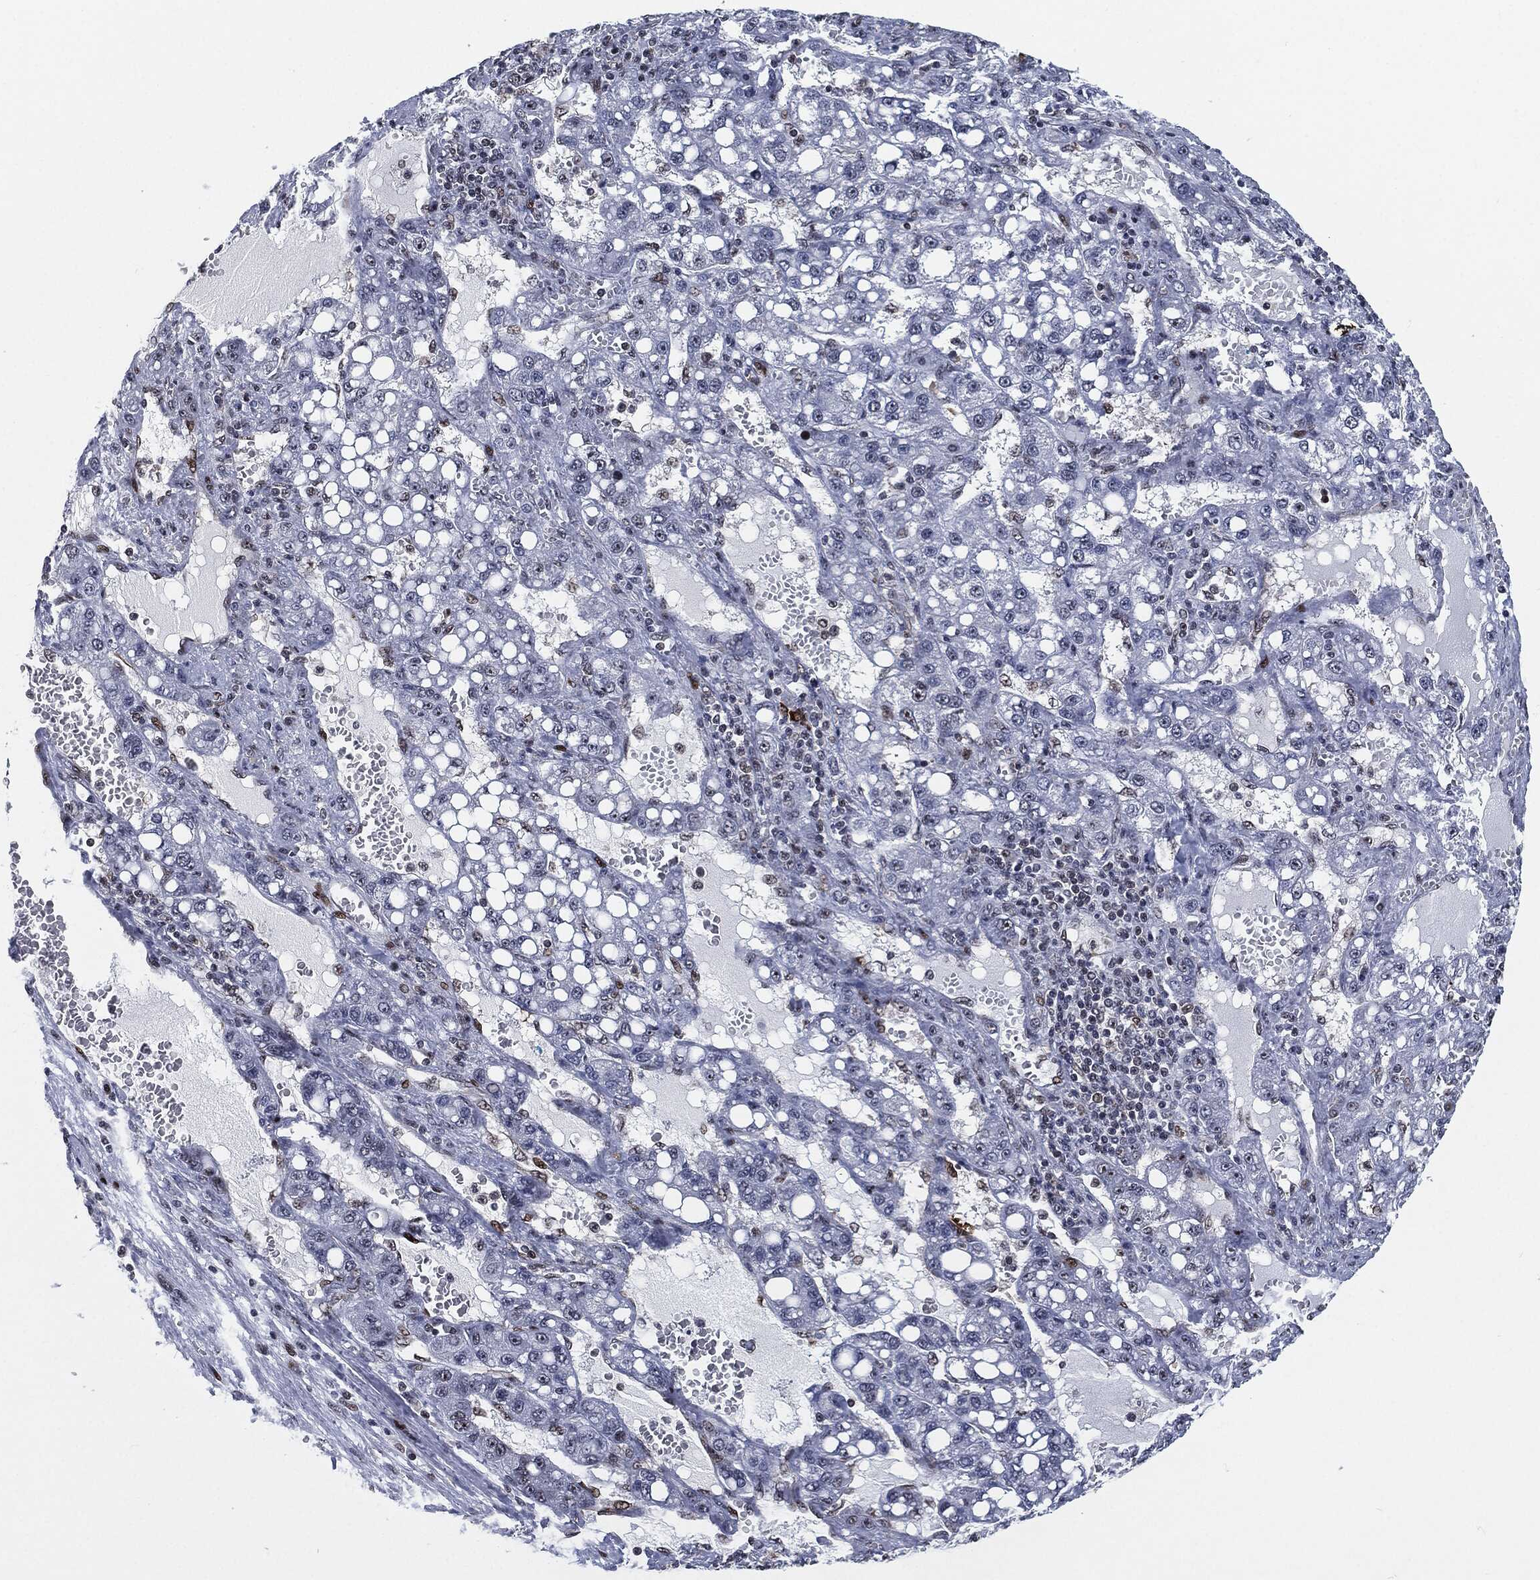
{"staining": {"intensity": "negative", "quantity": "none", "location": "none"}, "tissue": "liver cancer", "cell_type": "Tumor cells", "image_type": "cancer", "snomed": [{"axis": "morphology", "description": "Carcinoma, Hepatocellular, NOS"}, {"axis": "topography", "description": "Liver"}], "caption": "An image of human liver hepatocellular carcinoma is negative for staining in tumor cells.", "gene": "AKT2", "patient": {"sex": "female", "age": 65}}